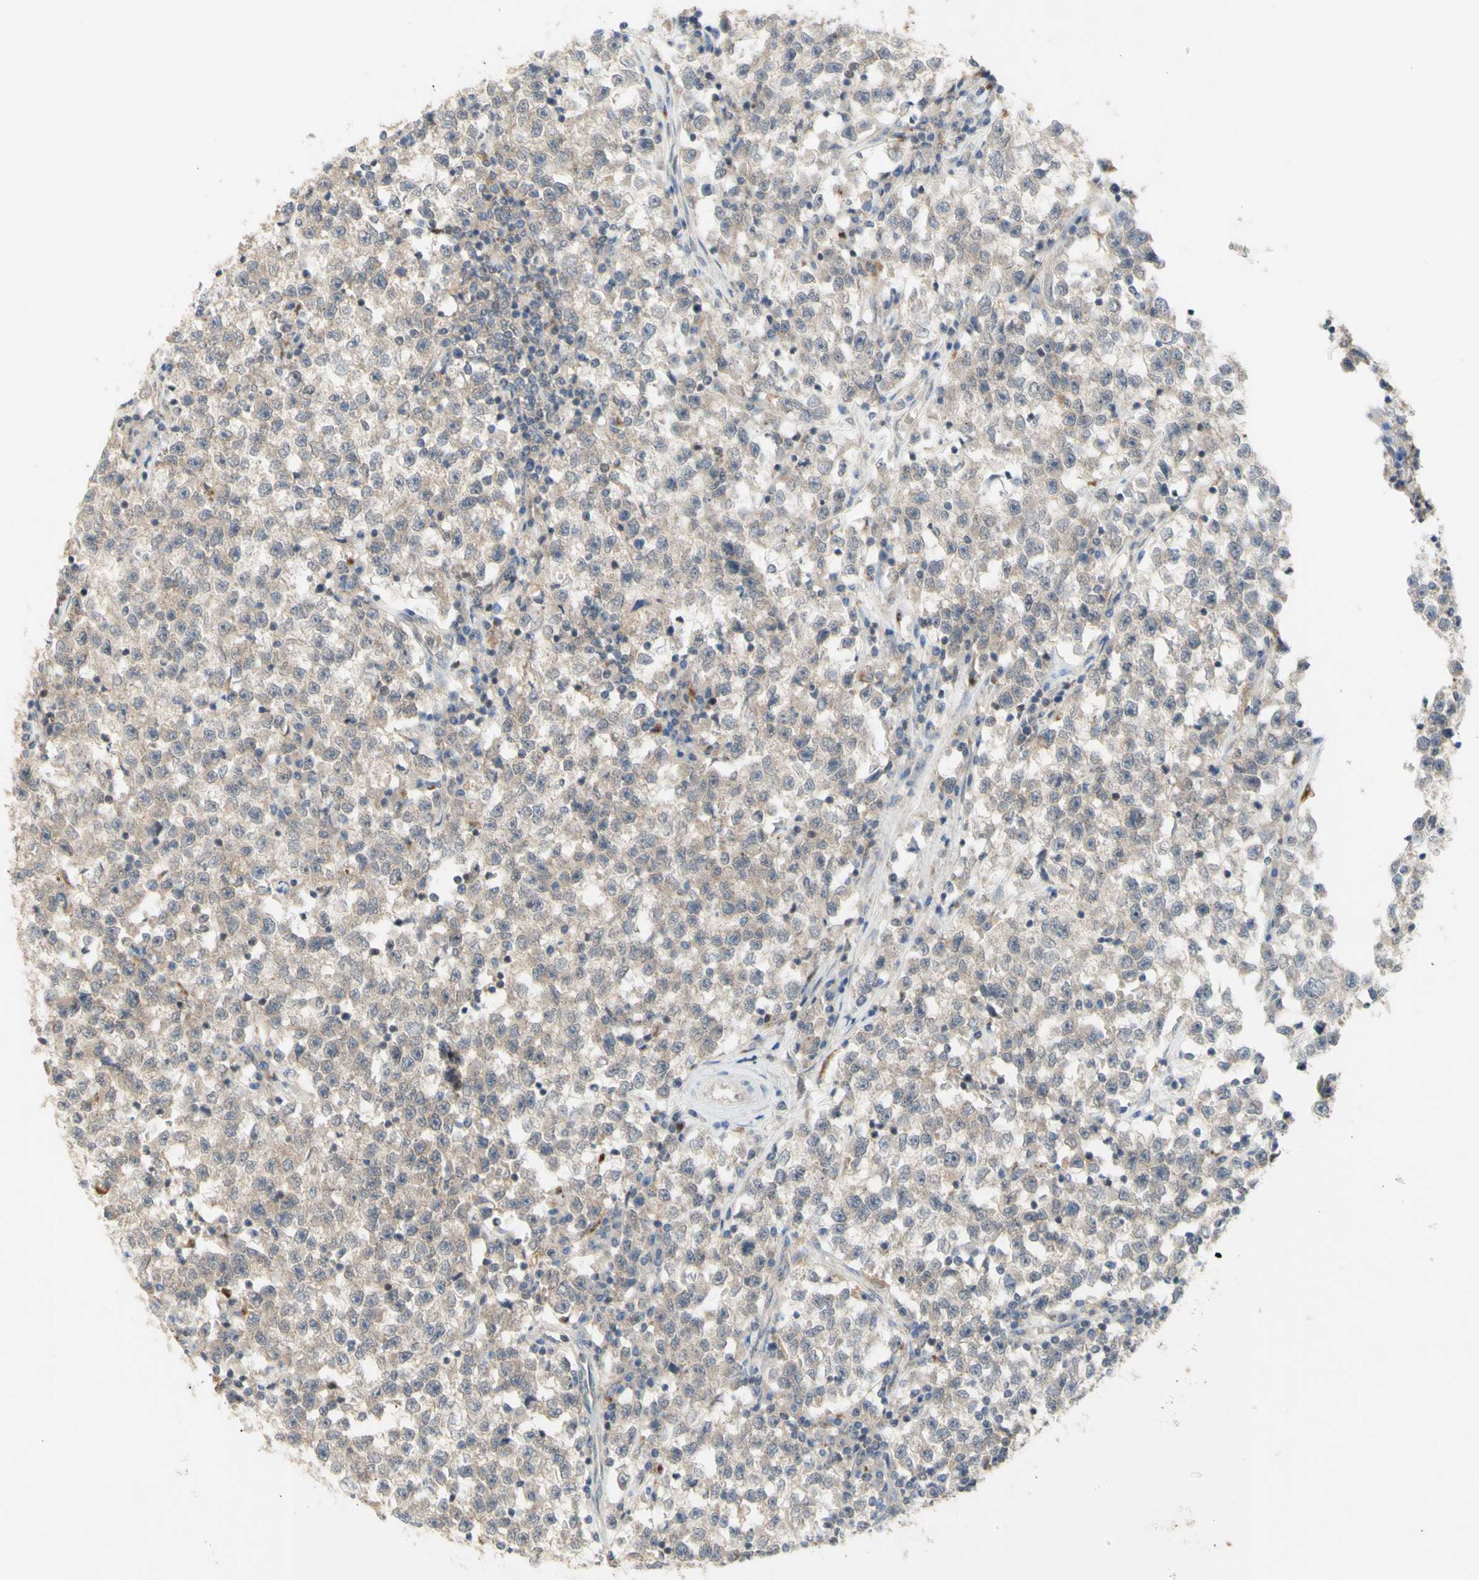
{"staining": {"intensity": "negative", "quantity": "none", "location": "none"}, "tissue": "testis cancer", "cell_type": "Tumor cells", "image_type": "cancer", "snomed": [{"axis": "morphology", "description": "Seminoma, NOS"}, {"axis": "topography", "description": "Testis"}], "caption": "Protein analysis of testis cancer (seminoma) reveals no significant expression in tumor cells.", "gene": "NLRP1", "patient": {"sex": "male", "age": 22}}